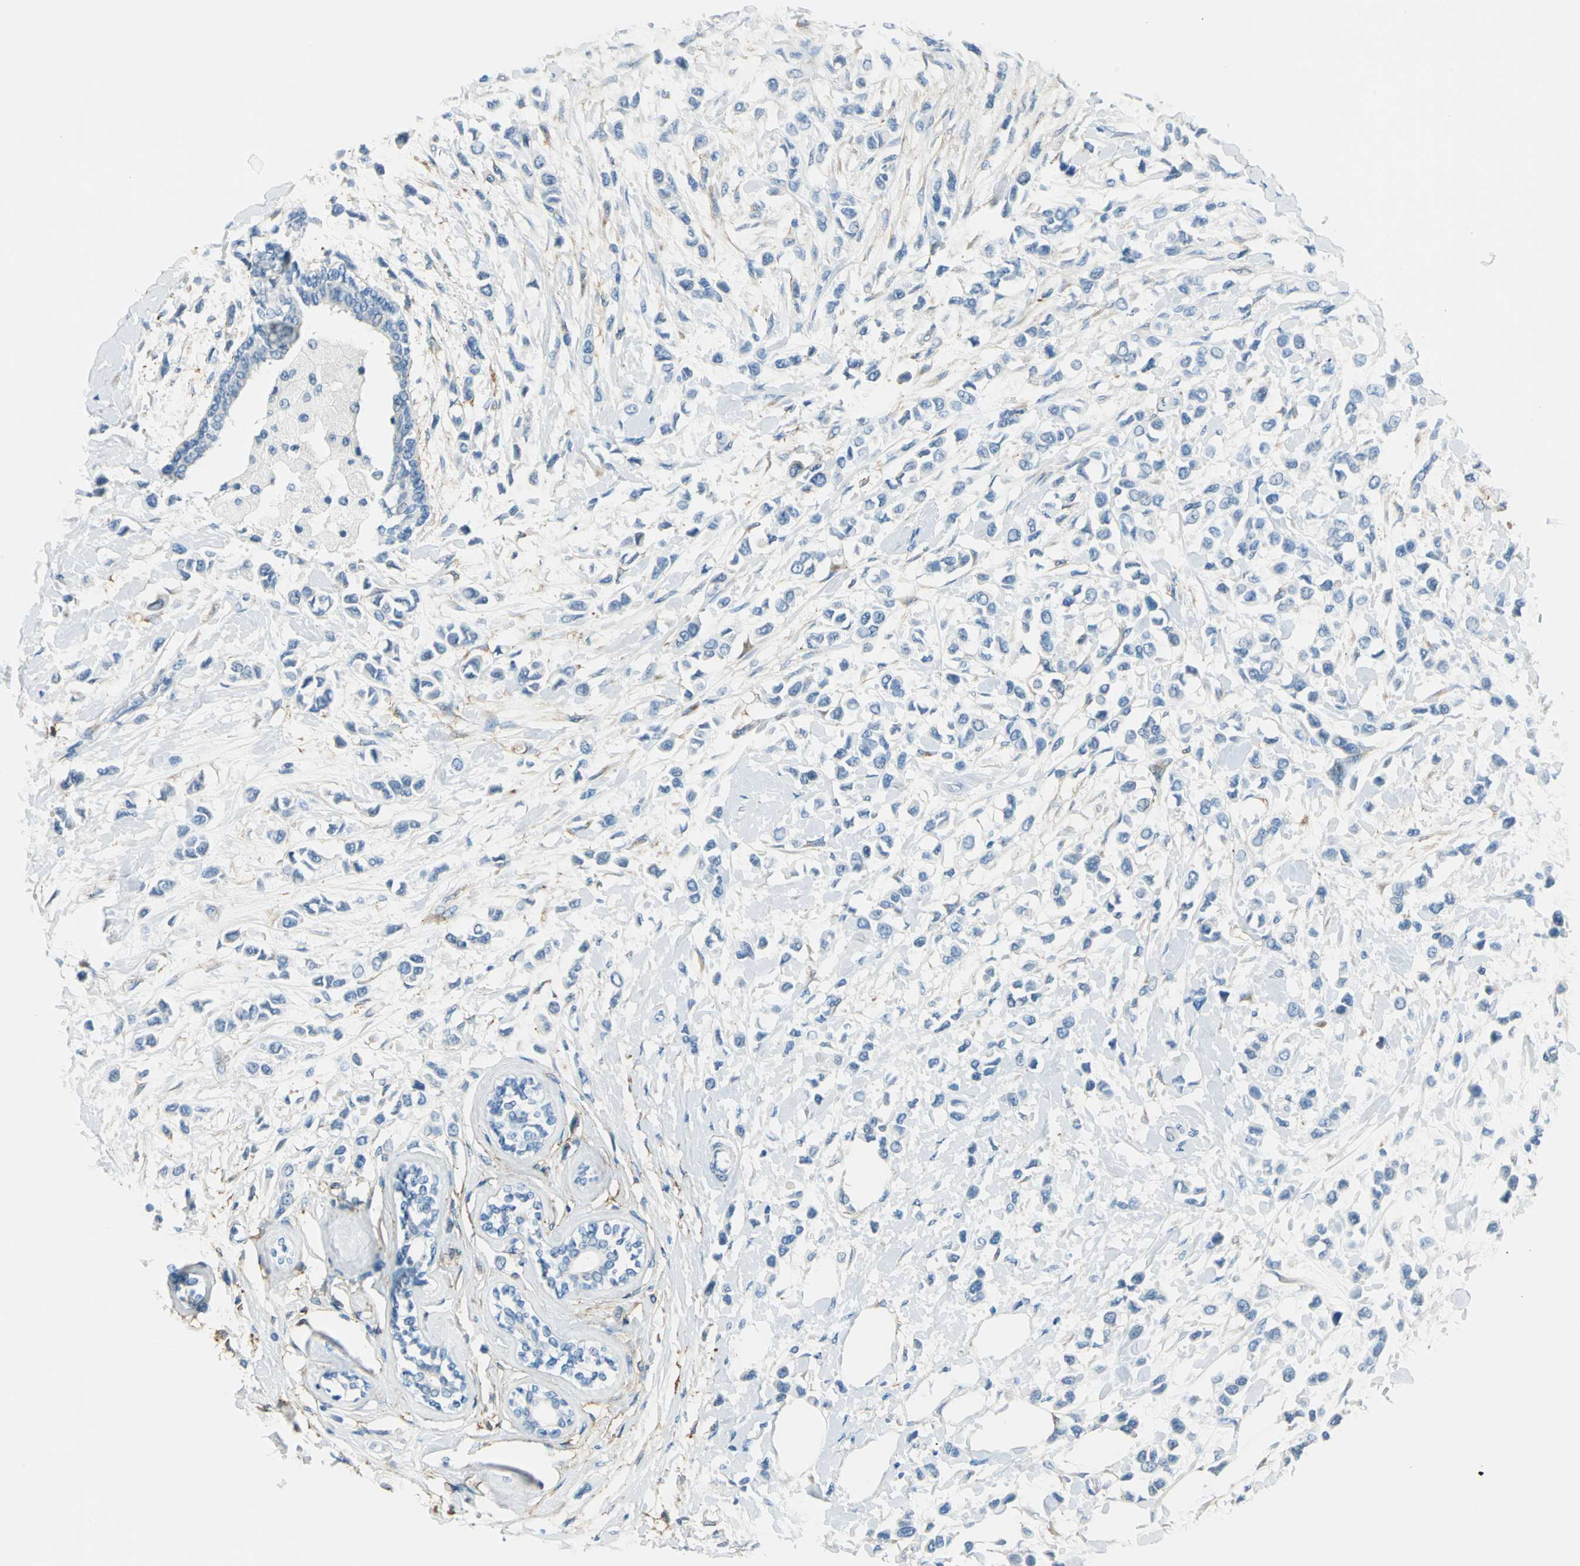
{"staining": {"intensity": "negative", "quantity": "none", "location": "none"}, "tissue": "breast cancer", "cell_type": "Tumor cells", "image_type": "cancer", "snomed": [{"axis": "morphology", "description": "Lobular carcinoma"}, {"axis": "topography", "description": "Breast"}], "caption": "Human breast lobular carcinoma stained for a protein using IHC reveals no expression in tumor cells.", "gene": "AKAP12", "patient": {"sex": "female", "age": 51}}